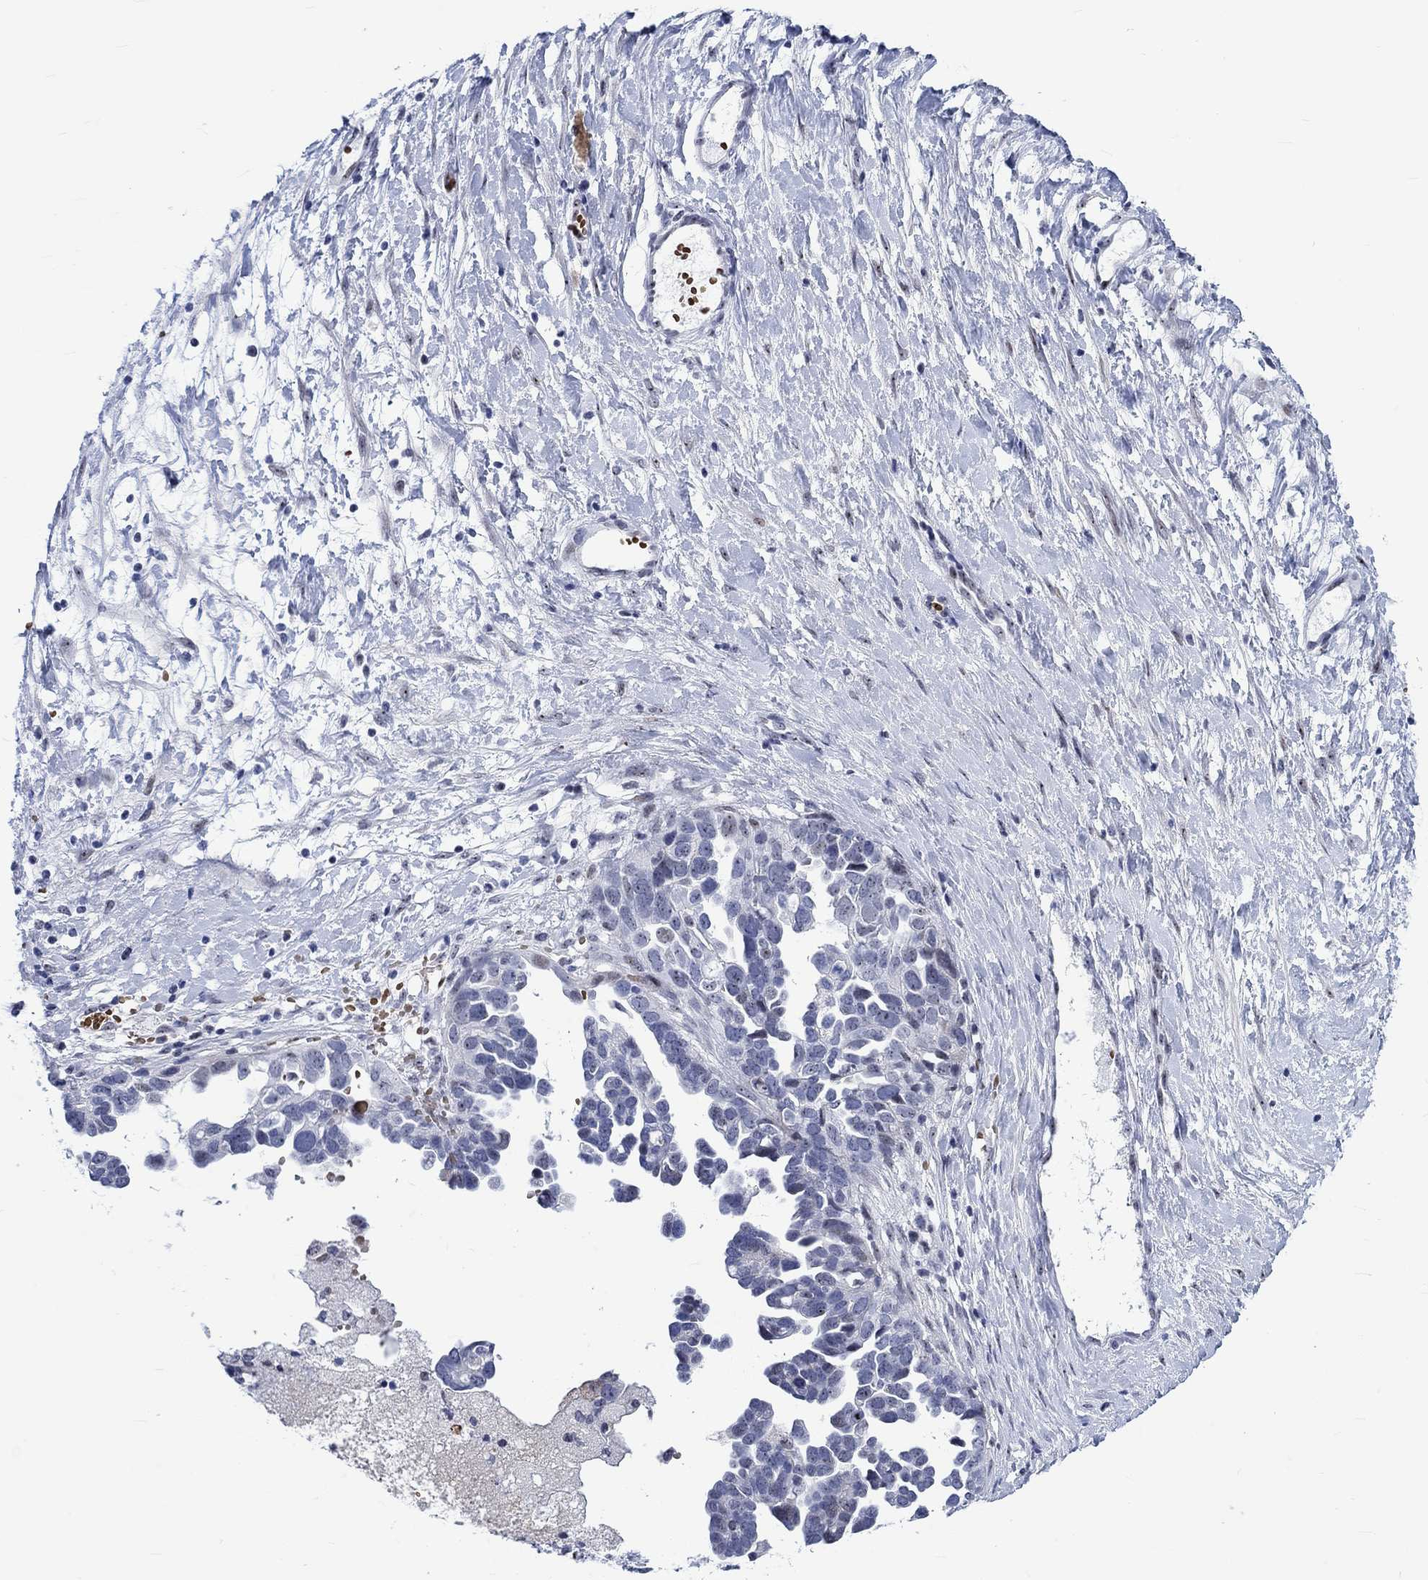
{"staining": {"intensity": "negative", "quantity": "none", "location": "none"}, "tissue": "ovarian cancer", "cell_type": "Tumor cells", "image_type": "cancer", "snomed": [{"axis": "morphology", "description": "Cystadenocarcinoma, serous, NOS"}, {"axis": "topography", "description": "Ovary"}], "caption": "Immunohistochemistry micrograph of neoplastic tissue: ovarian serous cystadenocarcinoma stained with DAB exhibits no significant protein expression in tumor cells. Nuclei are stained in blue.", "gene": "ZNF446", "patient": {"sex": "female", "age": 54}}